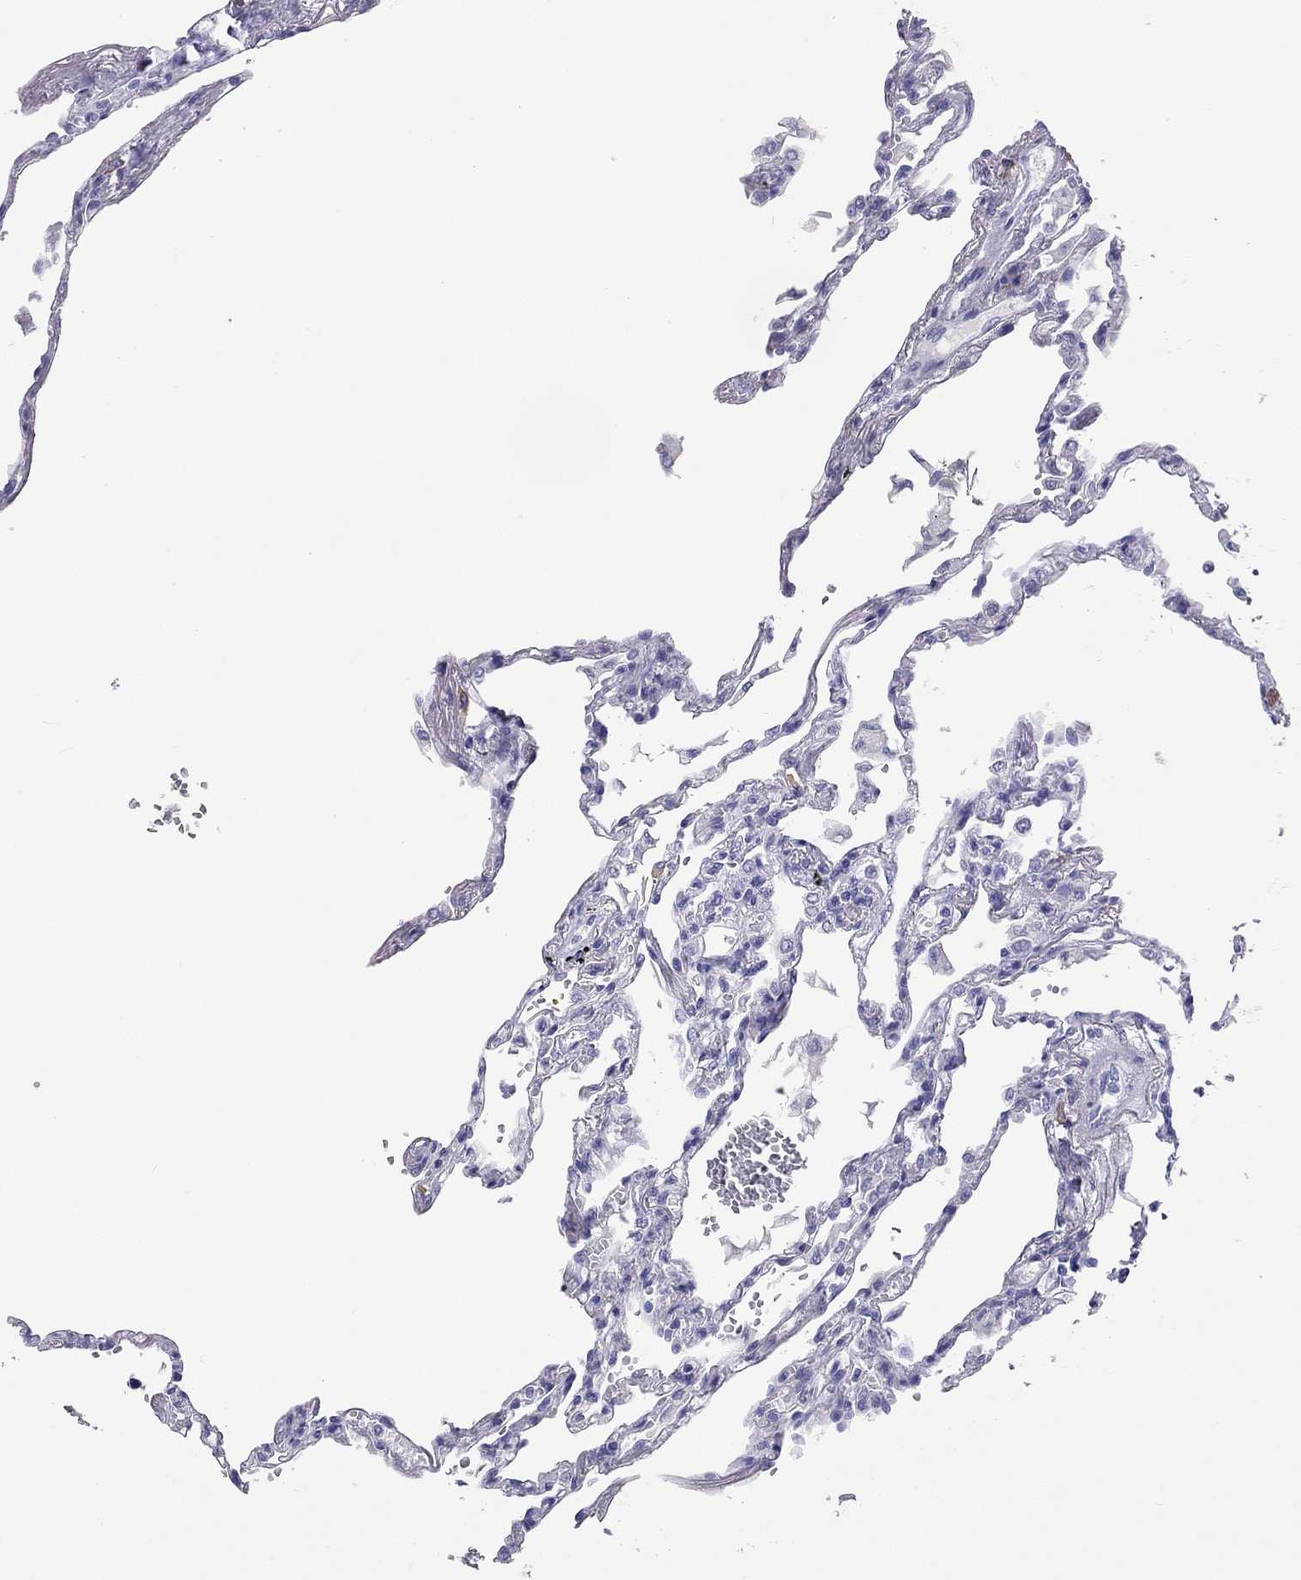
{"staining": {"intensity": "negative", "quantity": "none", "location": "none"}, "tissue": "lung", "cell_type": "Alveolar cells", "image_type": "normal", "snomed": [{"axis": "morphology", "description": "Normal tissue, NOS"}, {"axis": "topography", "description": "Lung"}], "caption": "Immunohistochemical staining of benign lung reveals no significant positivity in alveolar cells. (Immunohistochemistry (ihc), brightfield microscopy, high magnification).", "gene": "CALHM1", "patient": {"sex": "male", "age": 78}}